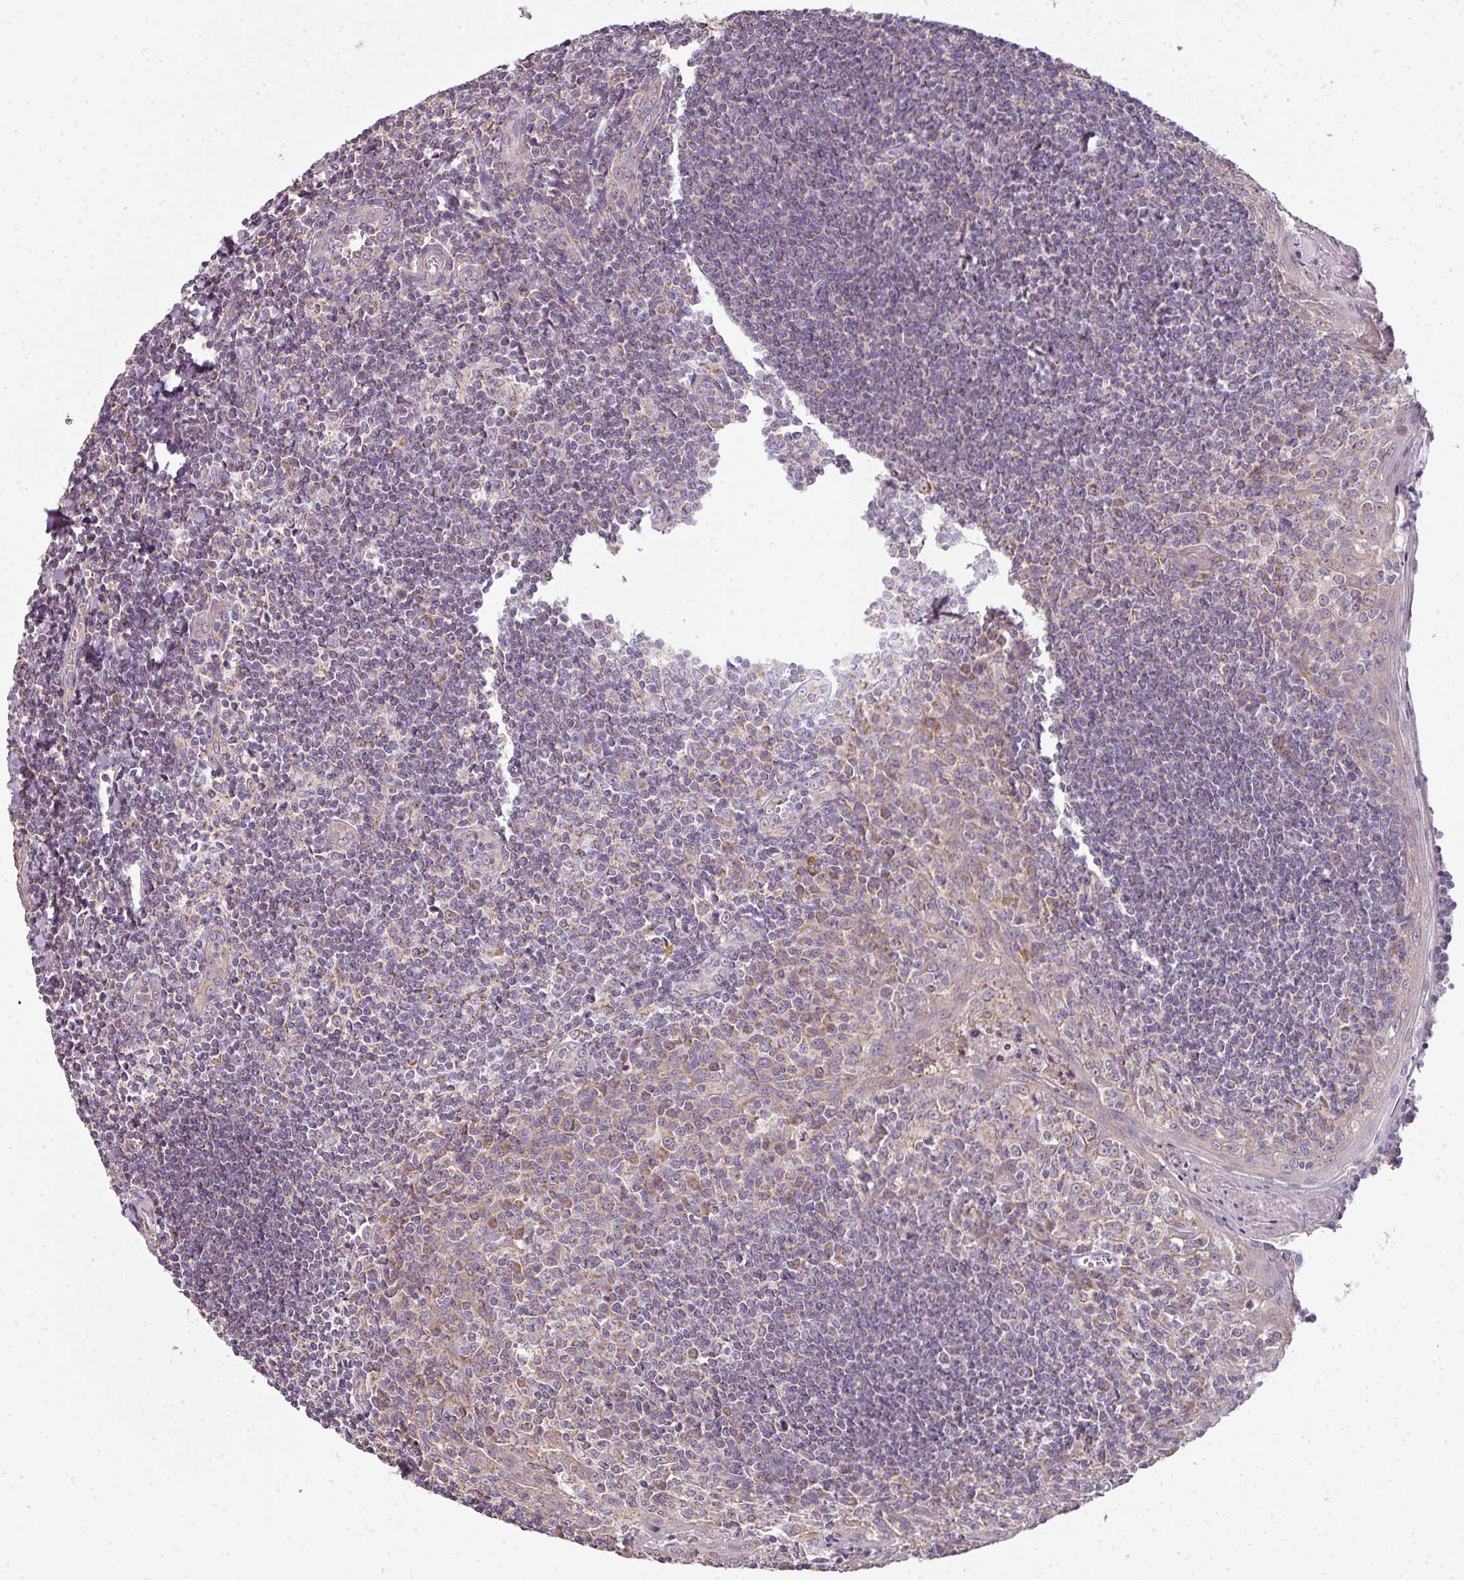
{"staining": {"intensity": "moderate", "quantity": ">75%", "location": "cytoplasmic/membranous"}, "tissue": "tonsil", "cell_type": "Germinal center cells", "image_type": "normal", "snomed": [{"axis": "morphology", "description": "Normal tissue, NOS"}, {"axis": "topography", "description": "Tonsil"}], "caption": "DAB (3,3'-diaminobenzidine) immunohistochemical staining of benign tonsil exhibits moderate cytoplasmic/membranous protein expression in approximately >75% of germinal center cells.", "gene": "PALS2", "patient": {"sex": "male", "age": 27}}